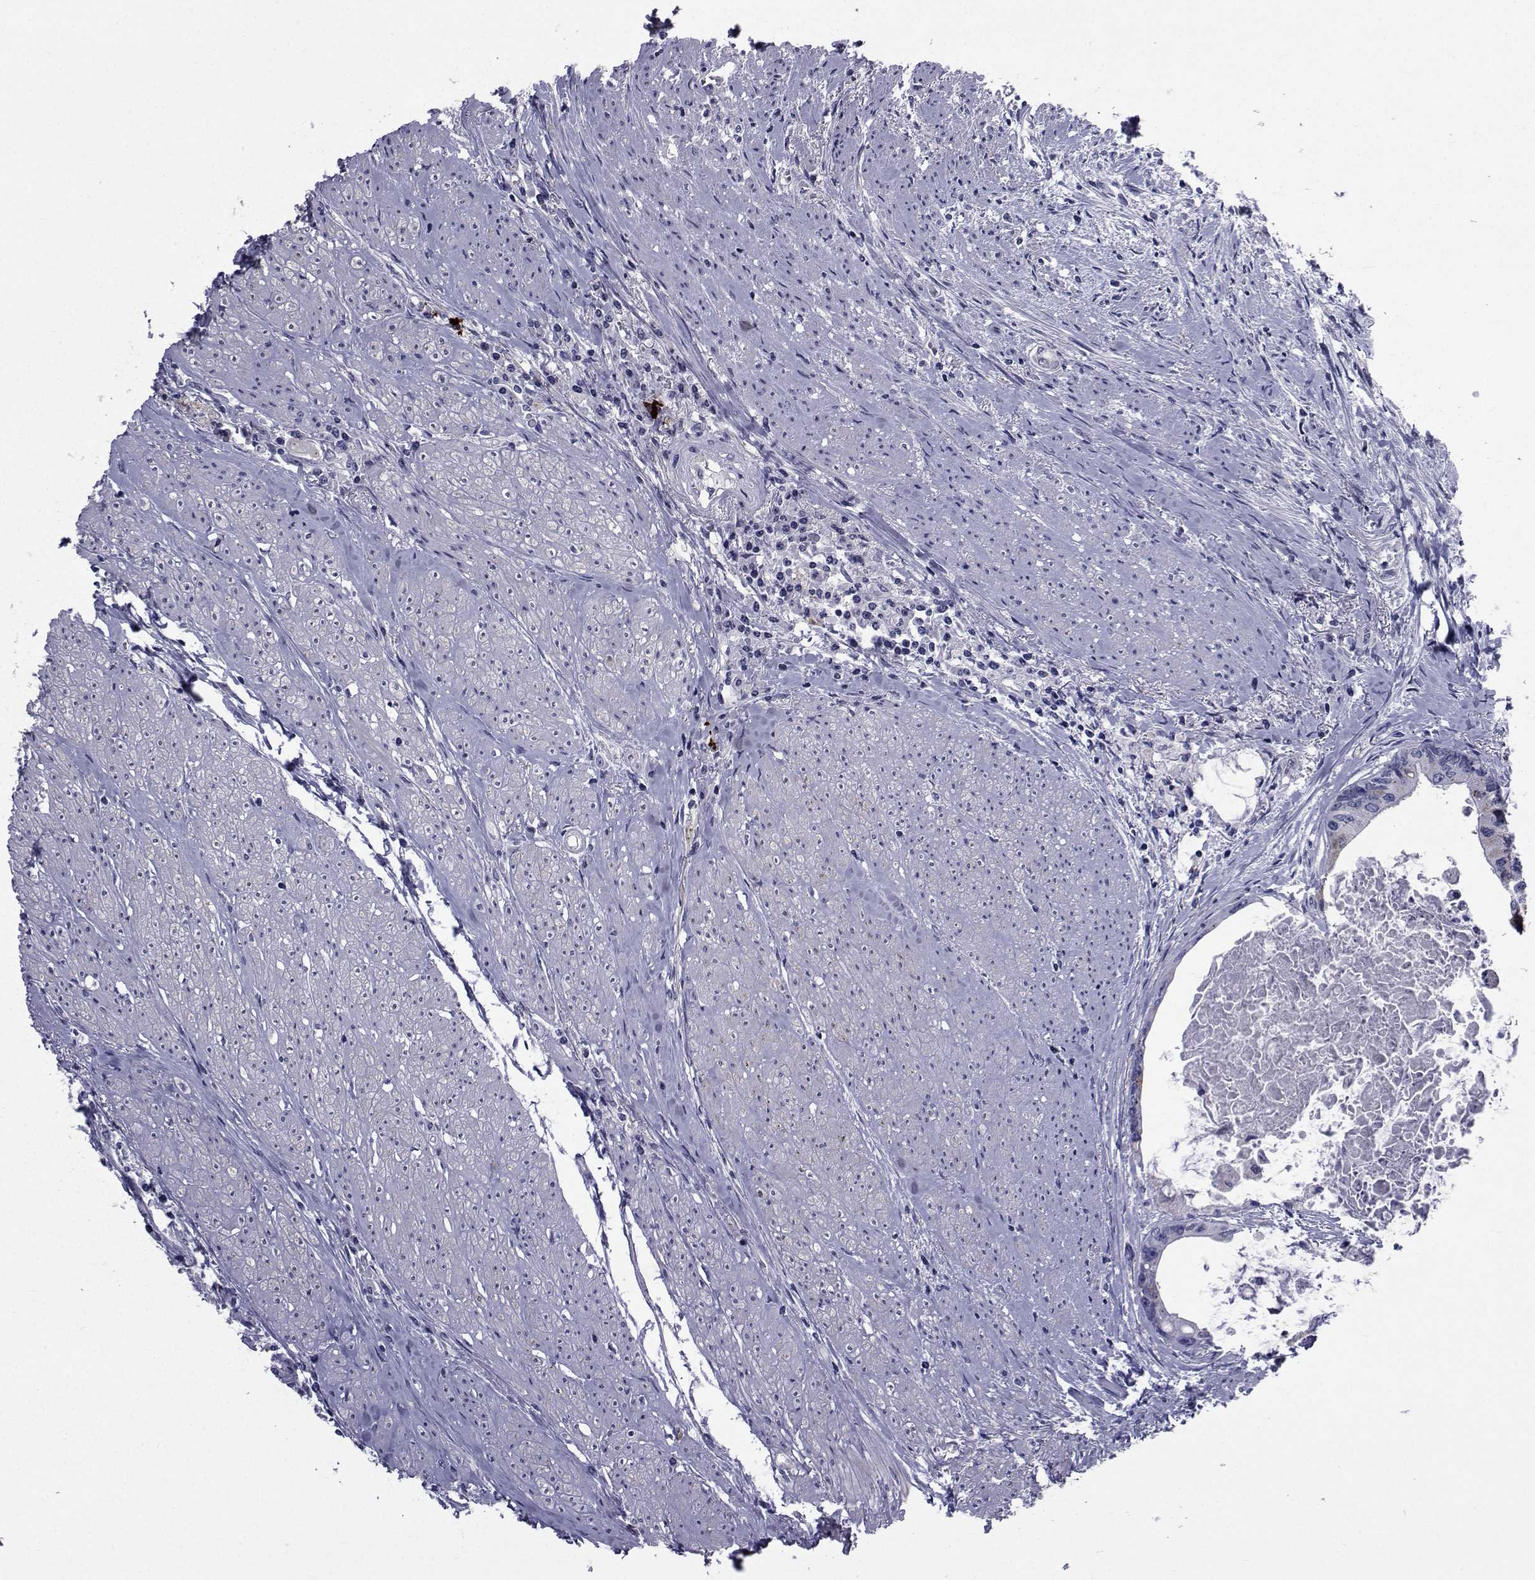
{"staining": {"intensity": "negative", "quantity": "none", "location": "none"}, "tissue": "colorectal cancer", "cell_type": "Tumor cells", "image_type": "cancer", "snomed": [{"axis": "morphology", "description": "Adenocarcinoma, NOS"}, {"axis": "topography", "description": "Rectum"}], "caption": "Histopathology image shows no protein expression in tumor cells of colorectal cancer (adenocarcinoma) tissue.", "gene": "SEMA5B", "patient": {"sex": "male", "age": 59}}